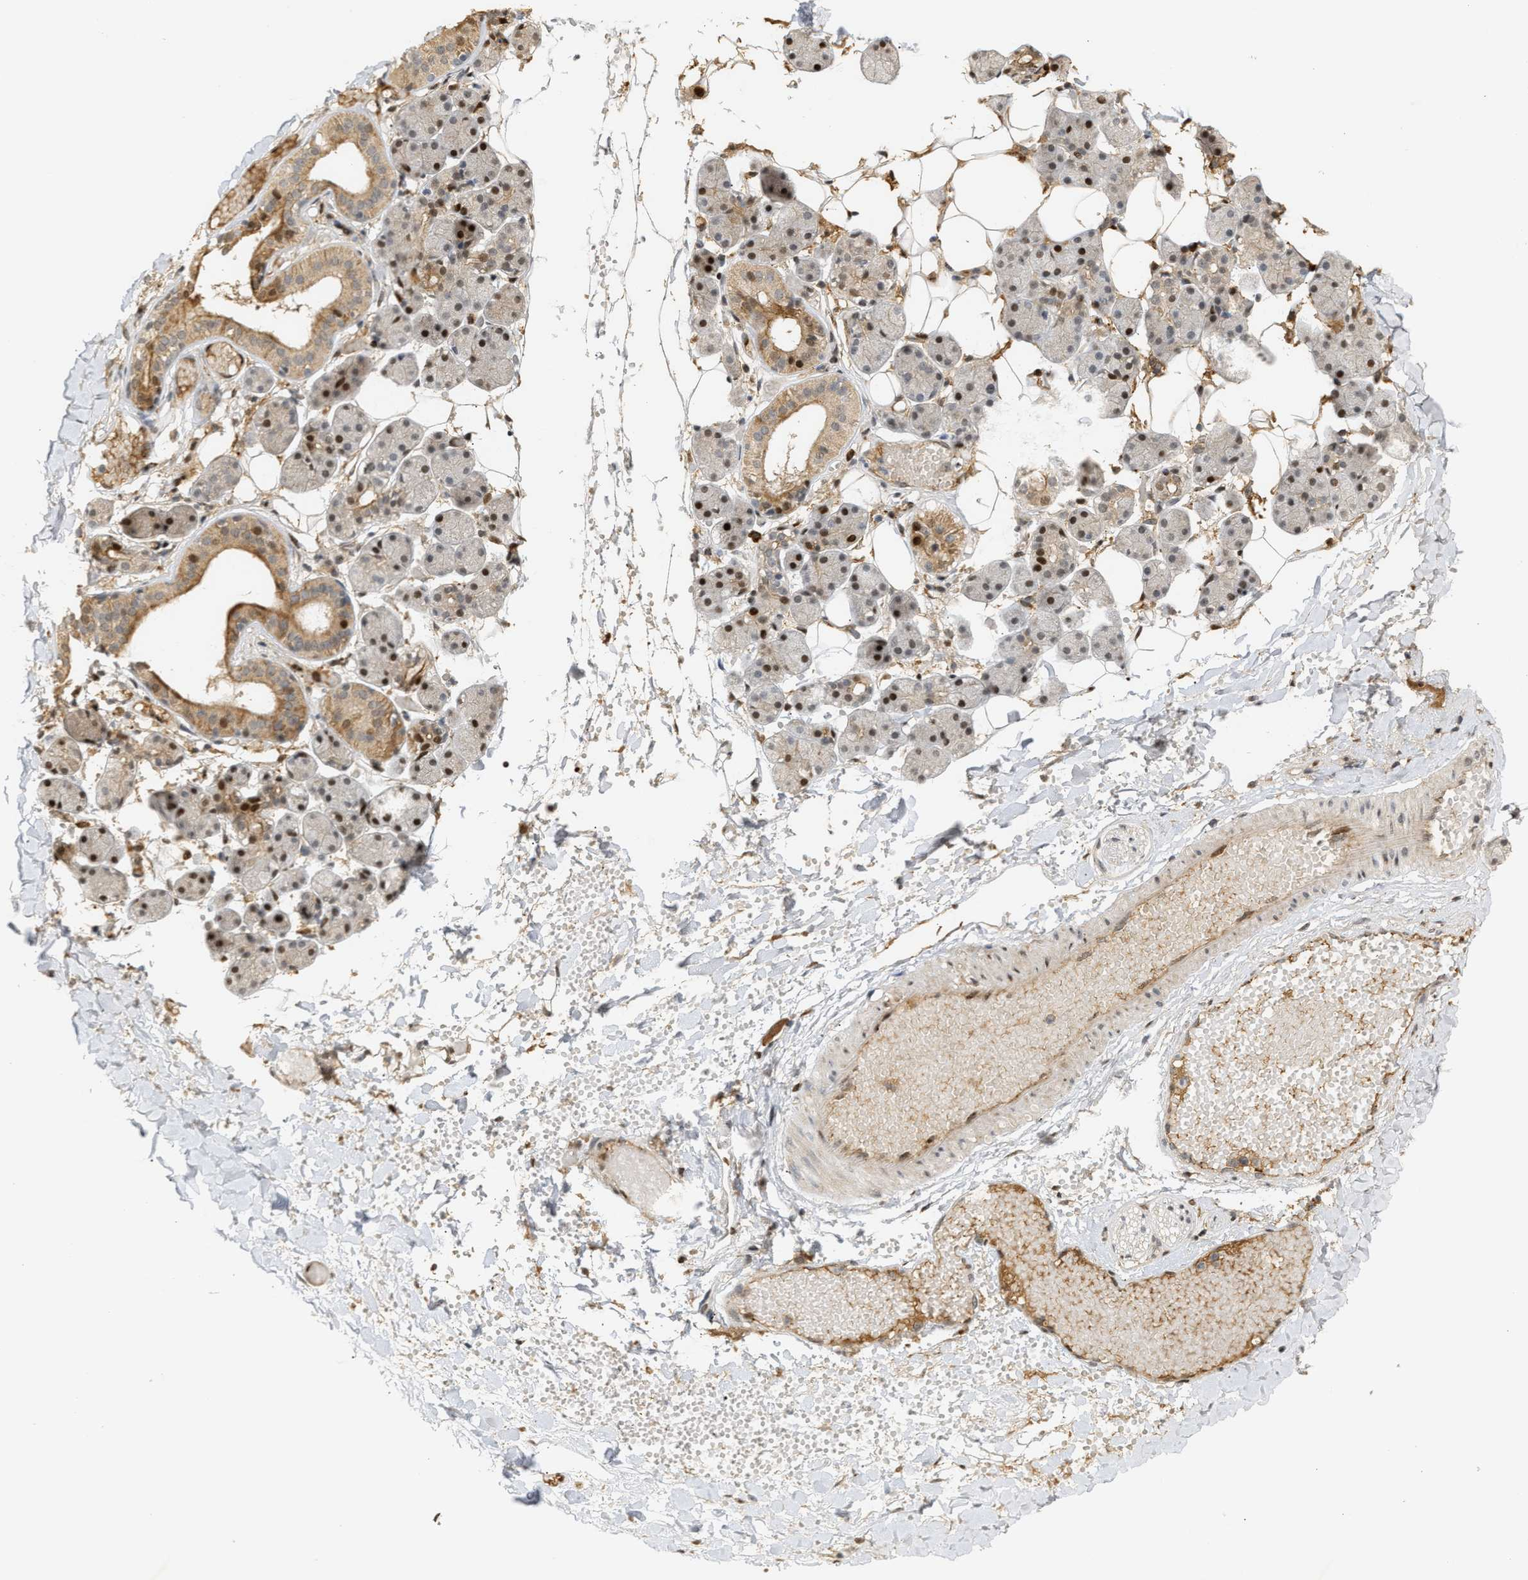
{"staining": {"intensity": "strong", "quantity": "25%-75%", "location": "cytoplasmic/membranous,nuclear"}, "tissue": "salivary gland", "cell_type": "Glandular cells", "image_type": "normal", "snomed": [{"axis": "morphology", "description": "Normal tissue, NOS"}, {"axis": "topography", "description": "Salivary gland"}], "caption": "Salivary gland stained with DAB (3,3'-diaminobenzidine) IHC reveals high levels of strong cytoplasmic/membranous,nuclear expression in approximately 25%-75% of glandular cells. (Stains: DAB (3,3'-diaminobenzidine) in brown, nuclei in blue, Microscopy: brightfield microscopy at high magnification).", "gene": "ZFAND5", "patient": {"sex": "female", "age": 33}}